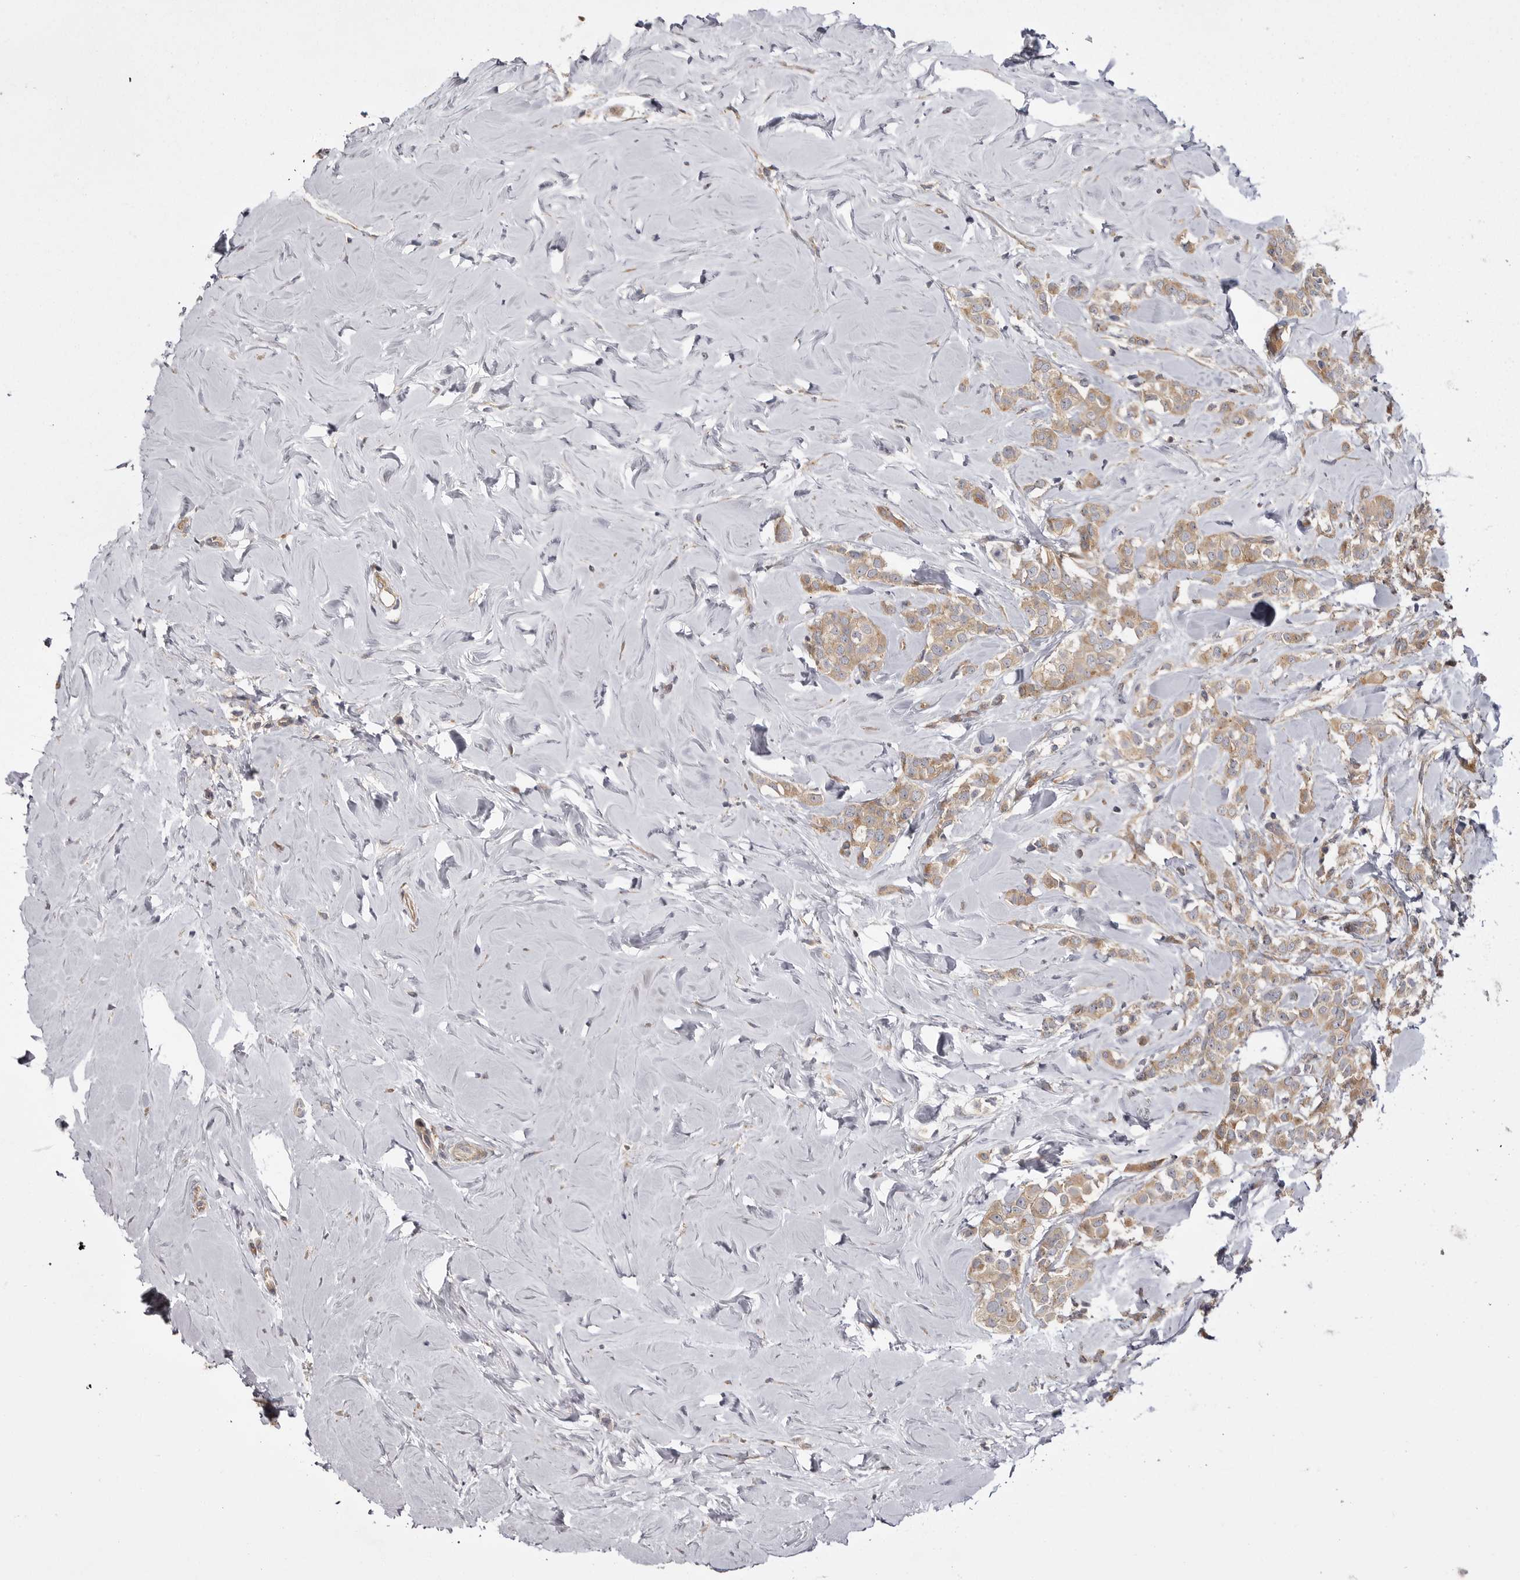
{"staining": {"intensity": "weak", "quantity": ">75%", "location": "cytoplasmic/membranous"}, "tissue": "breast cancer", "cell_type": "Tumor cells", "image_type": "cancer", "snomed": [{"axis": "morphology", "description": "Lobular carcinoma"}, {"axis": "topography", "description": "Breast"}], "caption": "Breast cancer (lobular carcinoma) stained with a protein marker shows weak staining in tumor cells.", "gene": "OSBPL9", "patient": {"sex": "female", "age": 47}}